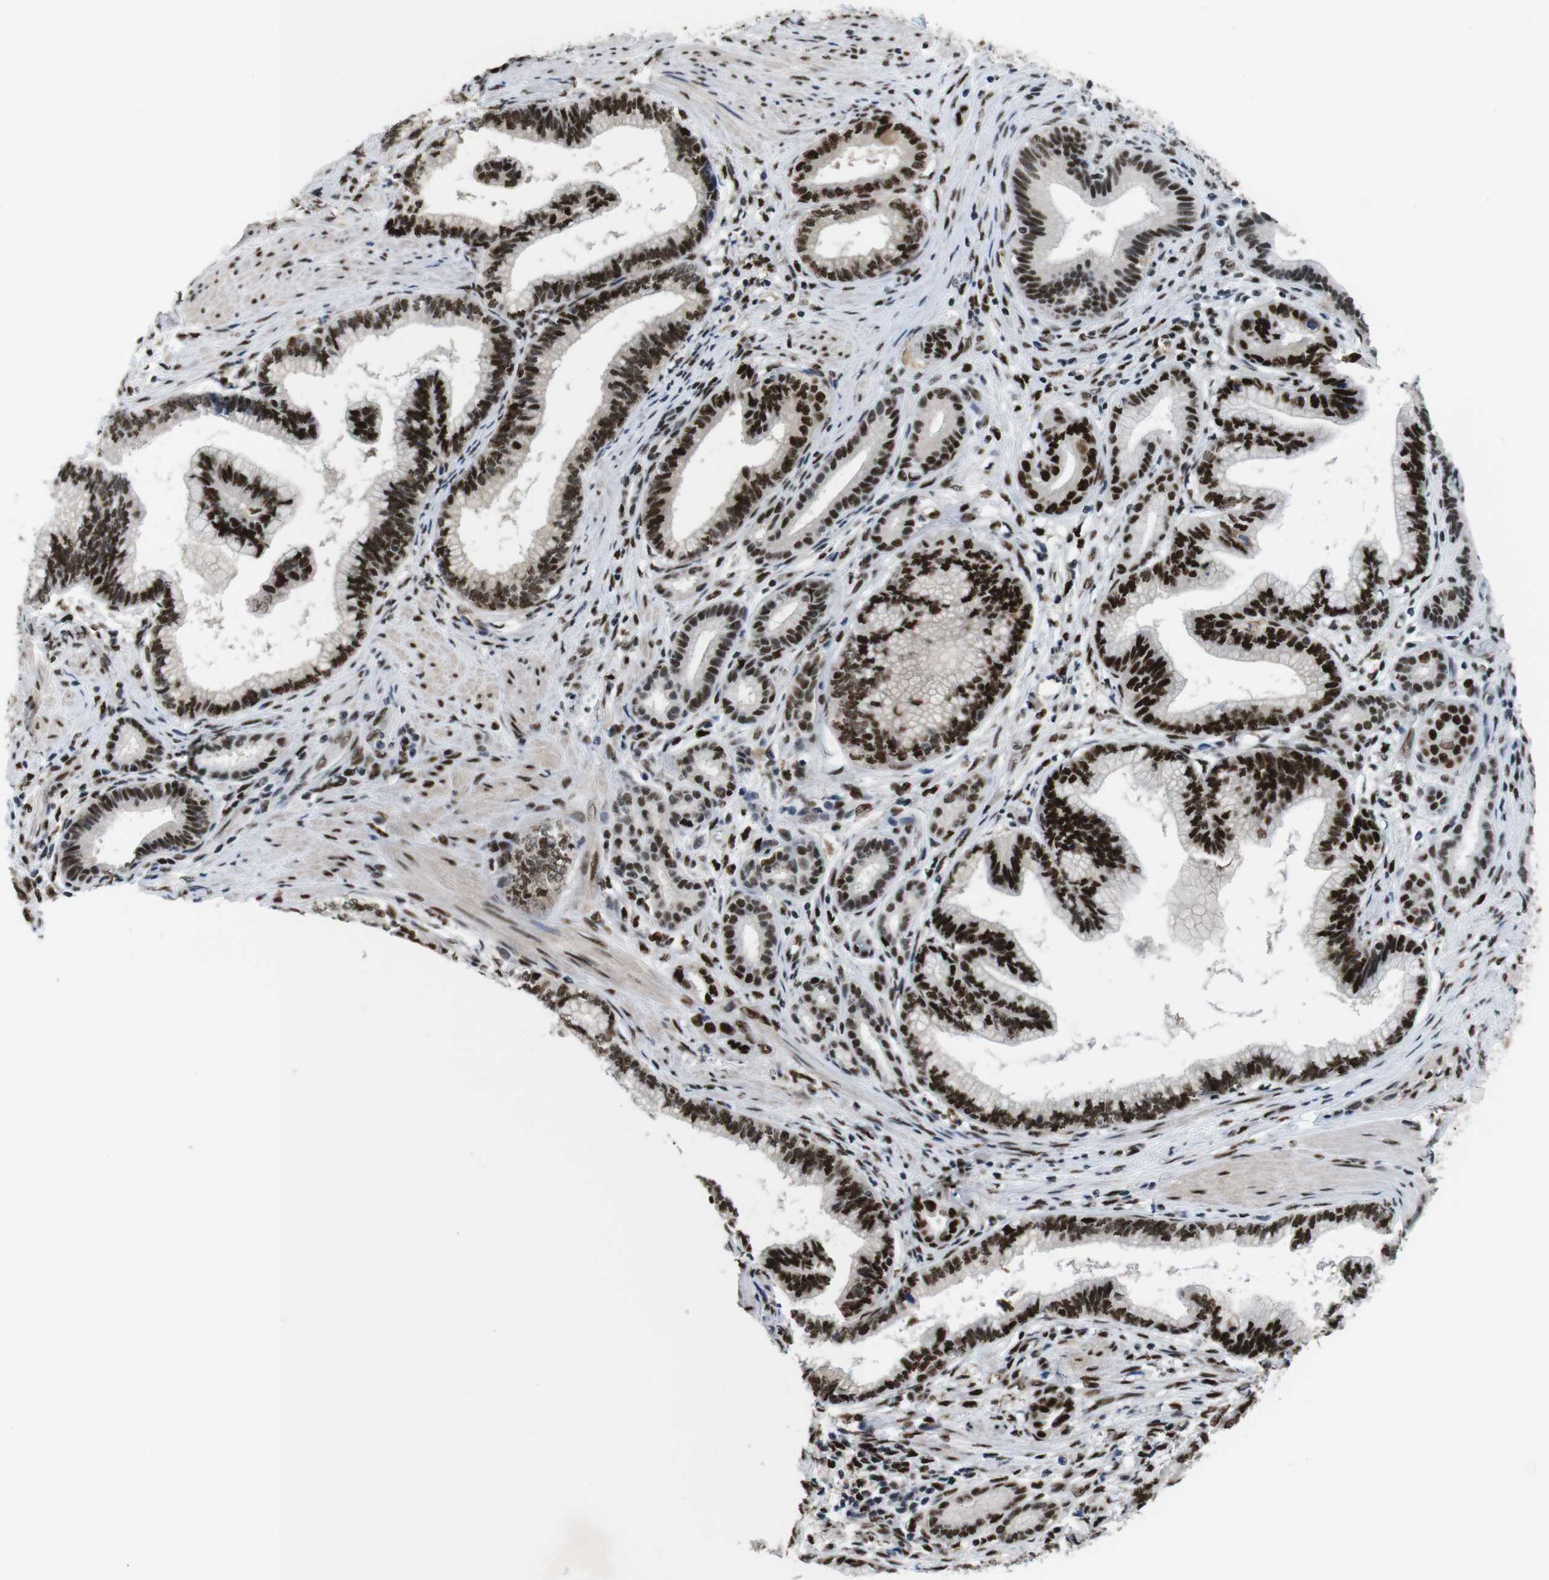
{"staining": {"intensity": "strong", "quantity": ">75%", "location": "nuclear"}, "tissue": "pancreatic cancer", "cell_type": "Tumor cells", "image_type": "cancer", "snomed": [{"axis": "morphology", "description": "Adenocarcinoma, NOS"}, {"axis": "topography", "description": "Pancreas"}], "caption": "Immunohistochemistry histopathology image of human pancreatic cancer (adenocarcinoma) stained for a protein (brown), which shows high levels of strong nuclear positivity in approximately >75% of tumor cells.", "gene": "PSME3", "patient": {"sex": "female", "age": 64}}